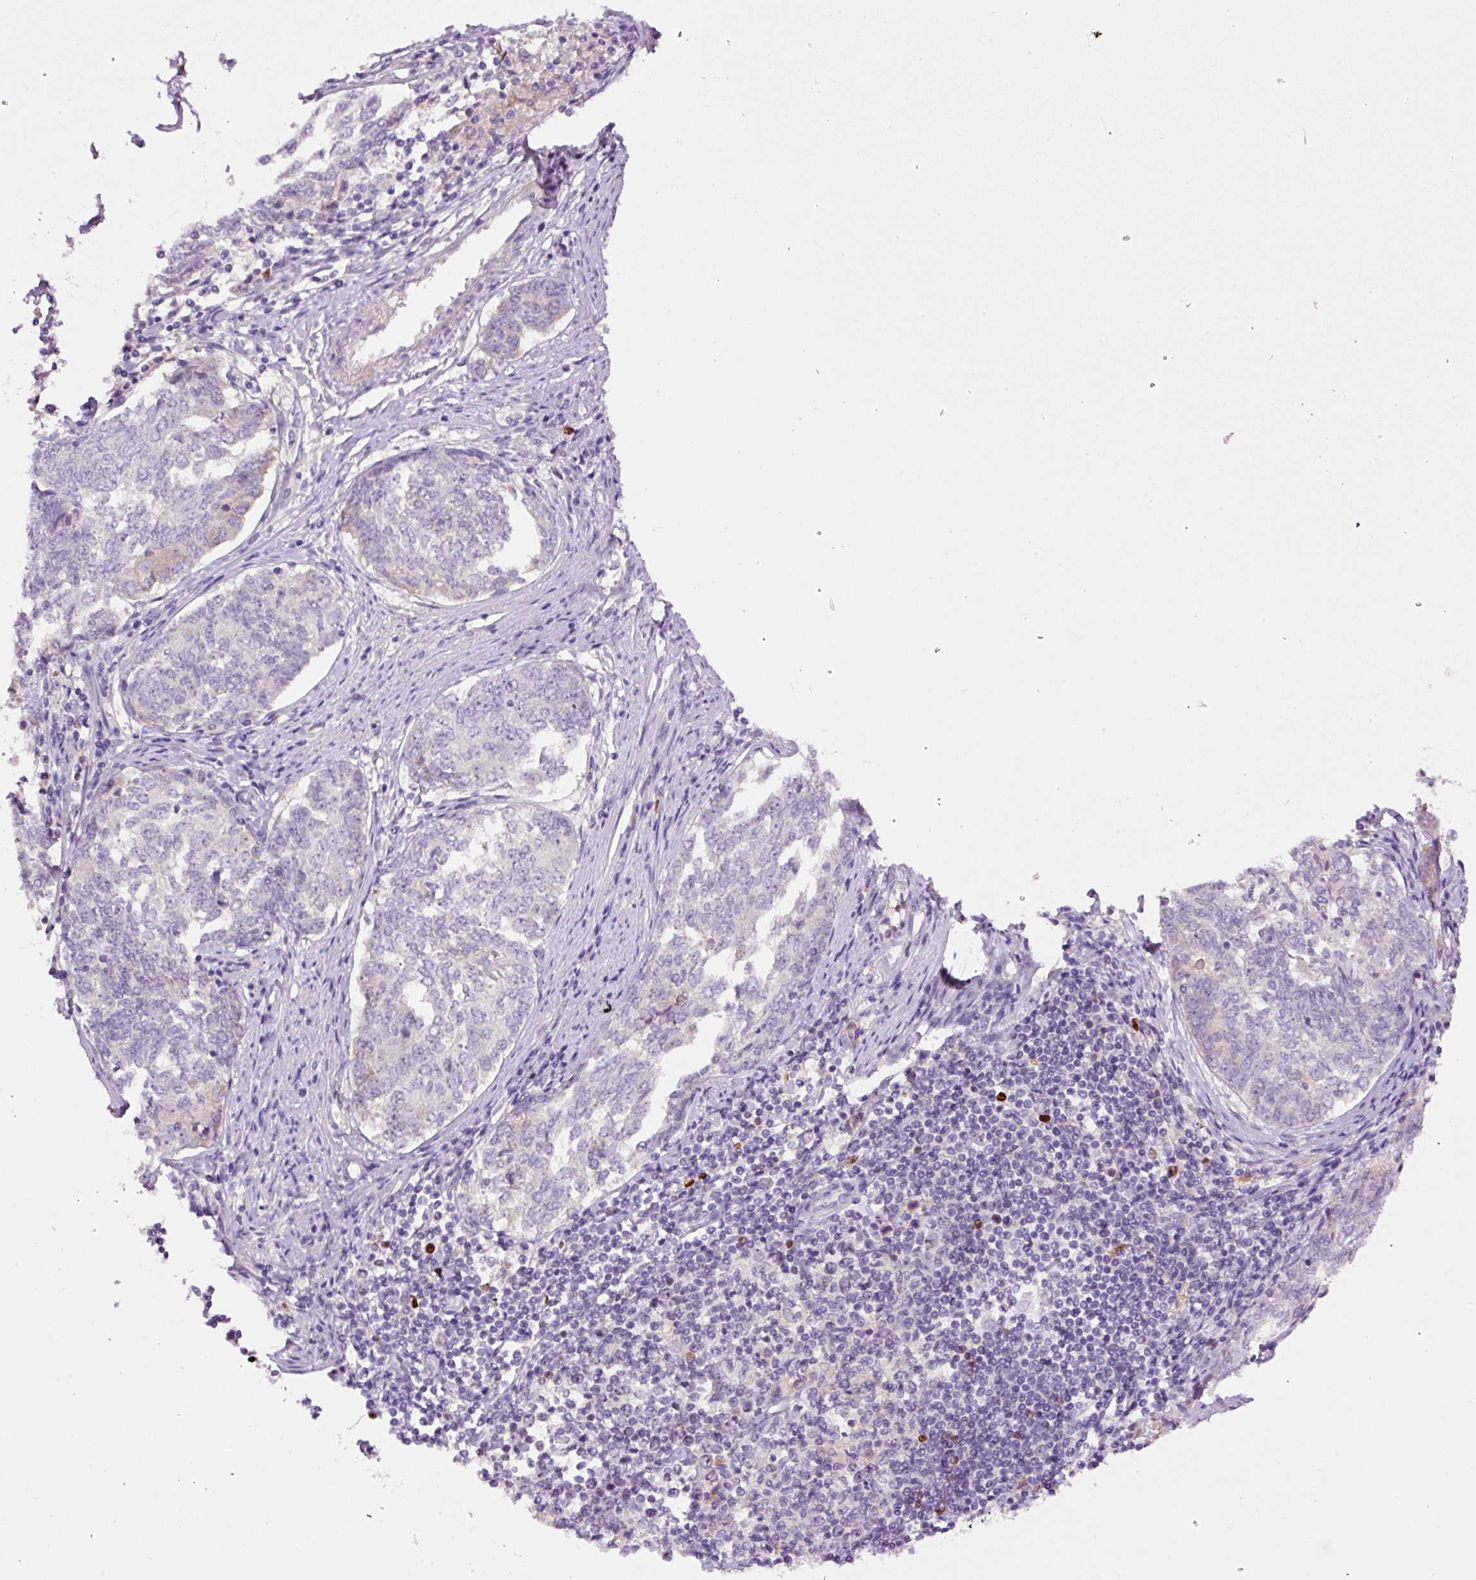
{"staining": {"intensity": "weak", "quantity": "<25%", "location": "nuclear"}, "tissue": "endometrial cancer", "cell_type": "Tumor cells", "image_type": "cancer", "snomed": [{"axis": "morphology", "description": "Adenocarcinoma, NOS"}, {"axis": "topography", "description": "Endometrium"}], "caption": "Immunohistochemical staining of endometrial cancer exhibits no significant staining in tumor cells.", "gene": "DPPA4", "patient": {"sex": "female", "age": 80}}